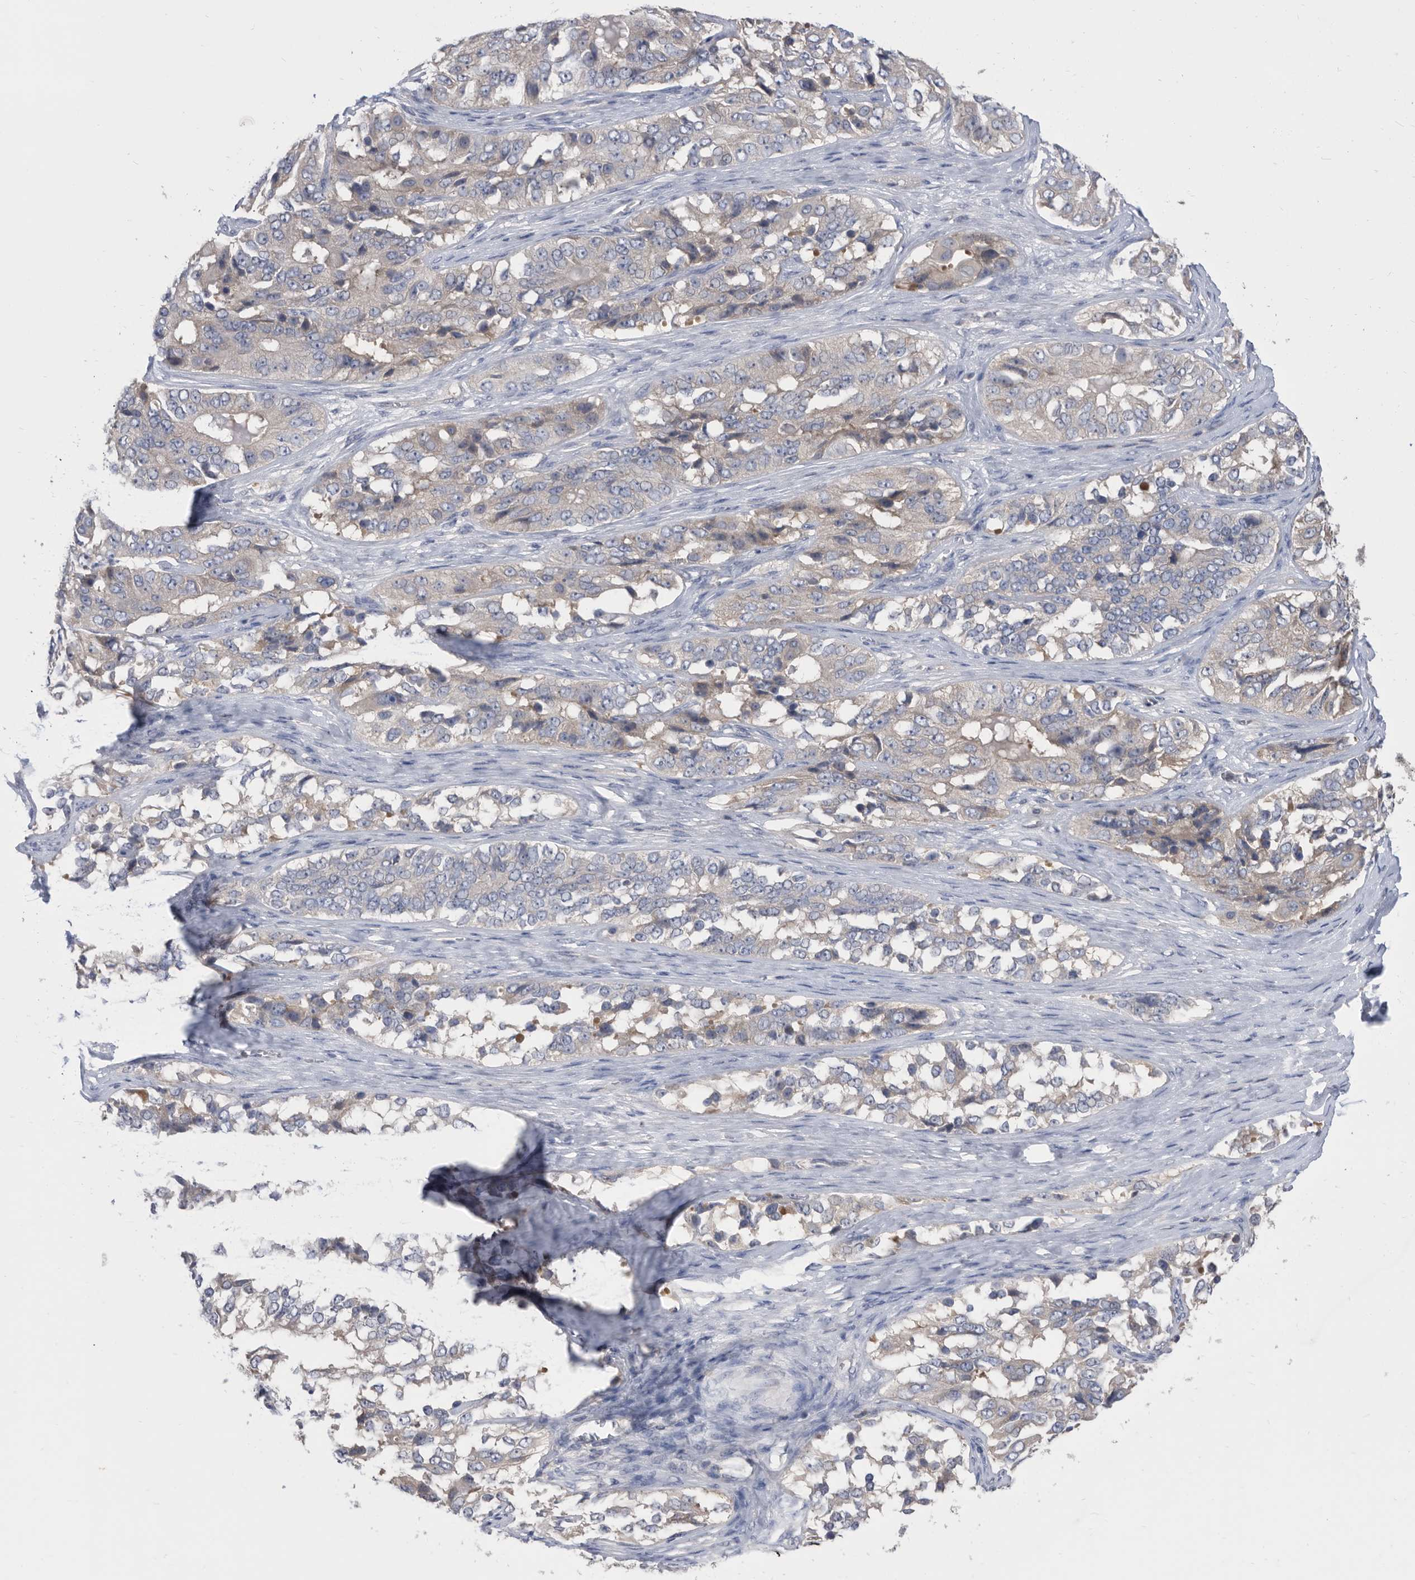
{"staining": {"intensity": "negative", "quantity": "none", "location": "none"}, "tissue": "ovarian cancer", "cell_type": "Tumor cells", "image_type": "cancer", "snomed": [{"axis": "morphology", "description": "Carcinoma, endometroid"}, {"axis": "topography", "description": "Ovary"}], "caption": "A photomicrograph of human ovarian cancer is negative for staining in tumor cells.", "gene": "CCT4", "patient": {"sex": "female", "age": 51}}